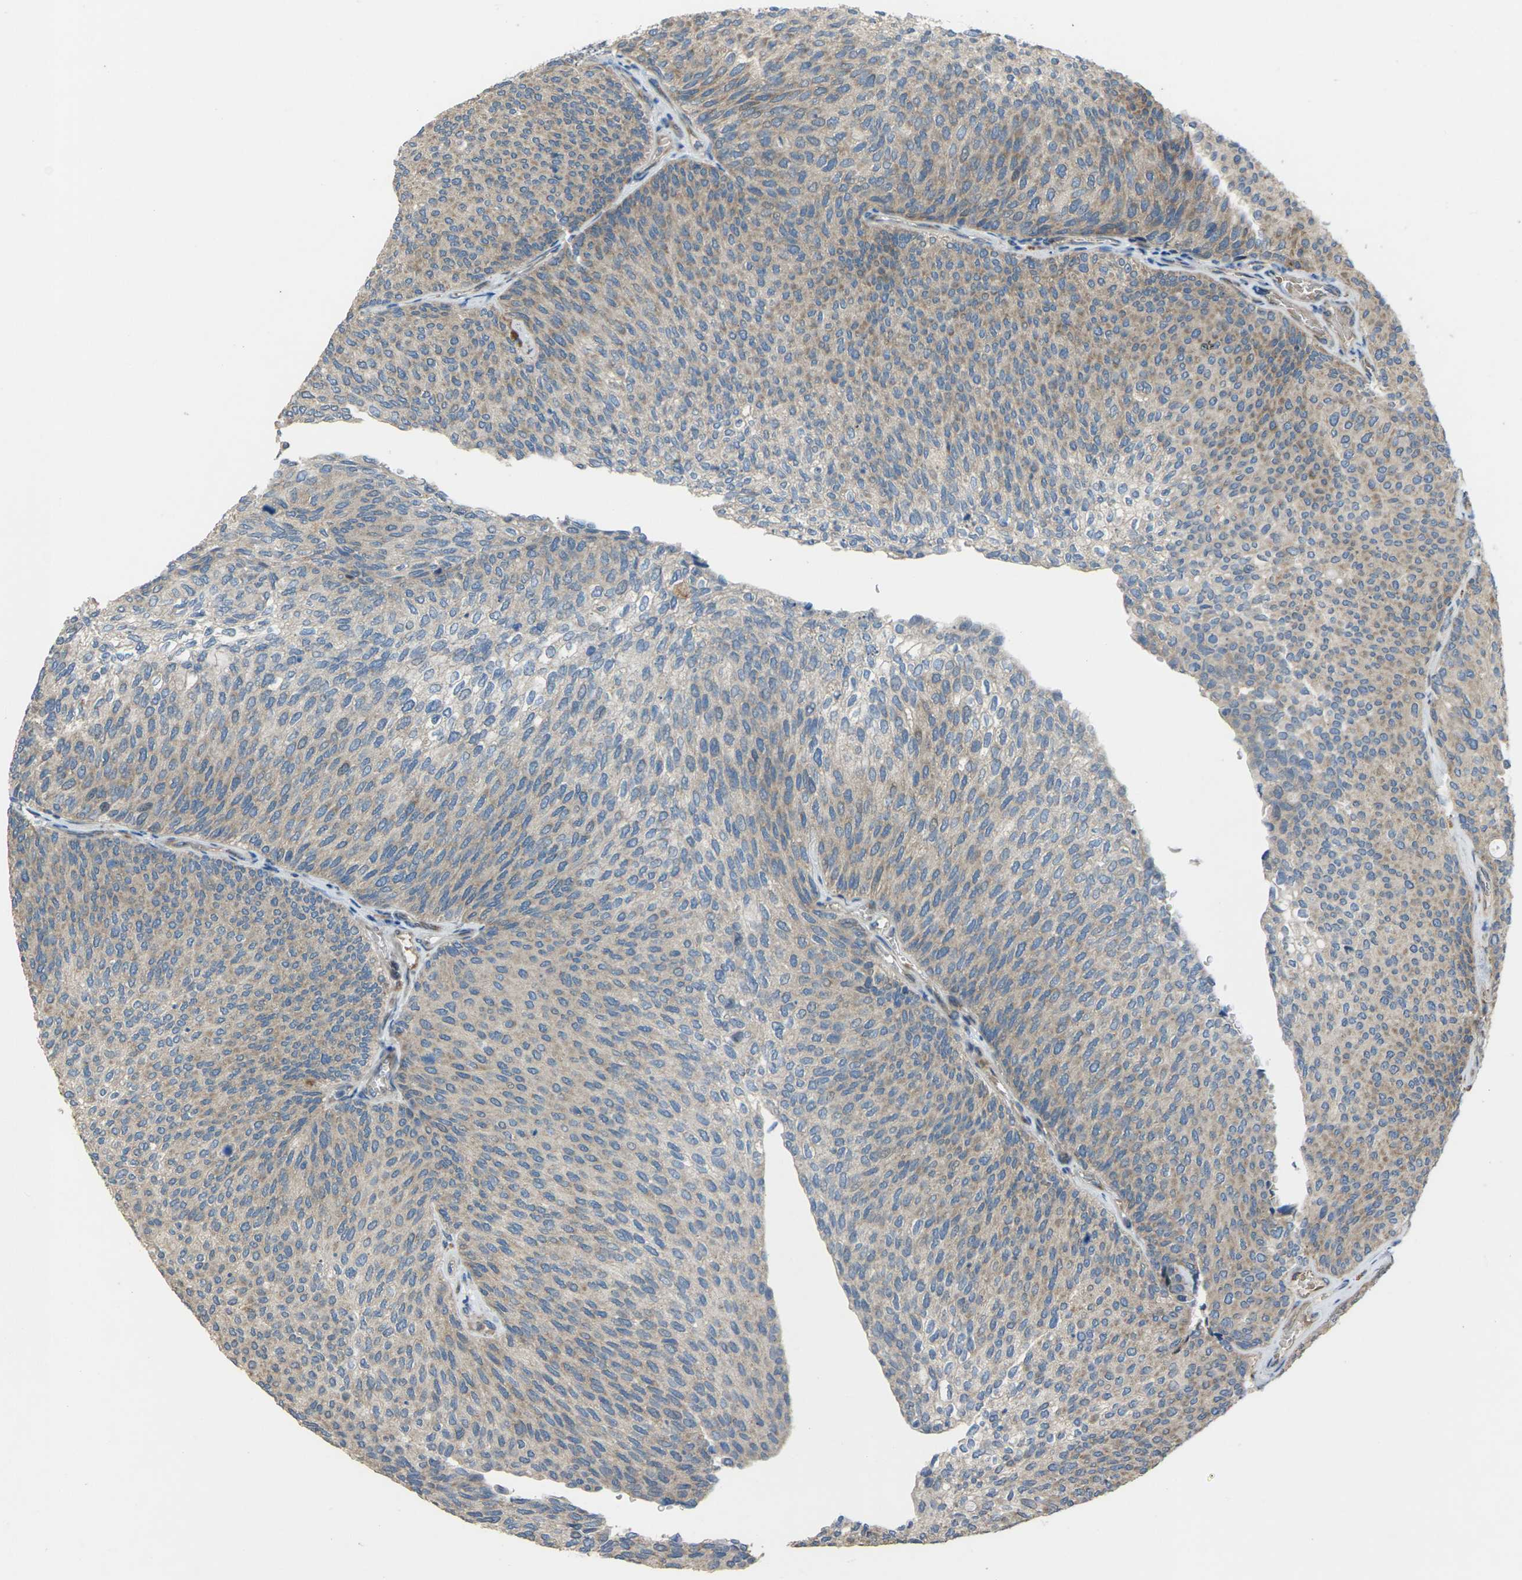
{"staining": {"intensity": "weak", "quantity": "<25%", "location": "cytoplasmic/membranous"}, "tissue": "urothelial cancer", "cell_type": "Tumor cells", "image_type": "cancer", "snomed": [{"axis": "morphology", "description": "Urothelial carcinoma, Low grade"}, {"axis": "topography", "description": "Urinary bladder"}], "caption": "IHC of human low-grade urothelial carcinoma demonstrates no staining in tumor cells. (DAB immunohistochemistry (IHC) visualized using brightfield microscopy, high magnification).", "gene": "EDNRA", "patient": {"sex": "female", "age": 79}}